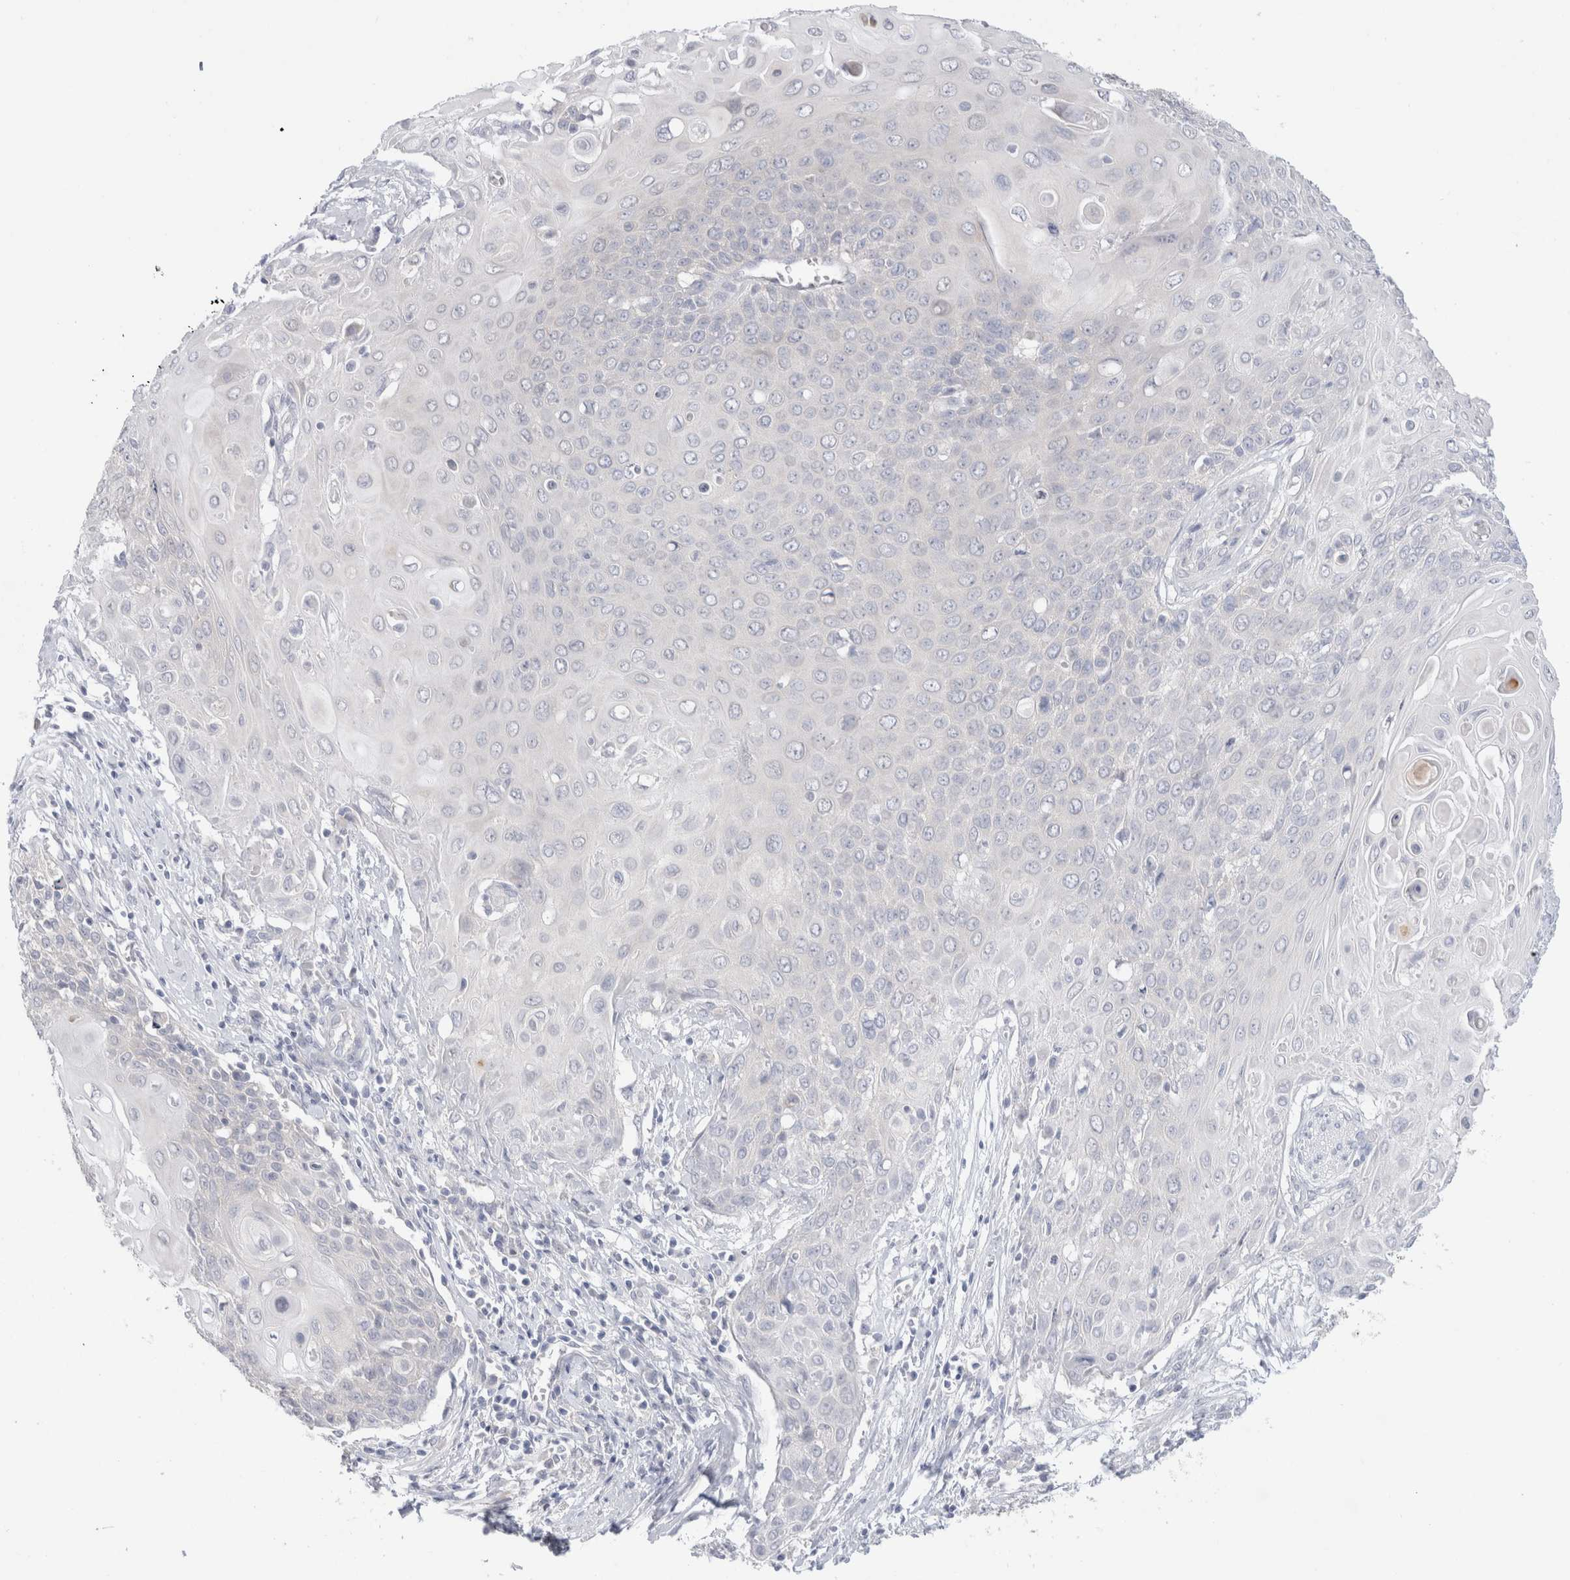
{"staining": {"intensity": "negative", "quantity": "none", "location": "none"}, "tissue": "cervical cancer", "cell_type": "Tumor cells", "image_type": "cancer", "snomed": [{"axis": "morphology", "description": "Squamous cell carcinoma, NOS"}, {"axis": "topography", "description": "Cervix"}], "caption": "This is an immunohistochemistry (IHC) photomicrograph of squamous cell carcinoma (cervical). There is no staining in tumor cells.", "gene": "NDOR1", "patient": {"sex": "female", "age": 39}}